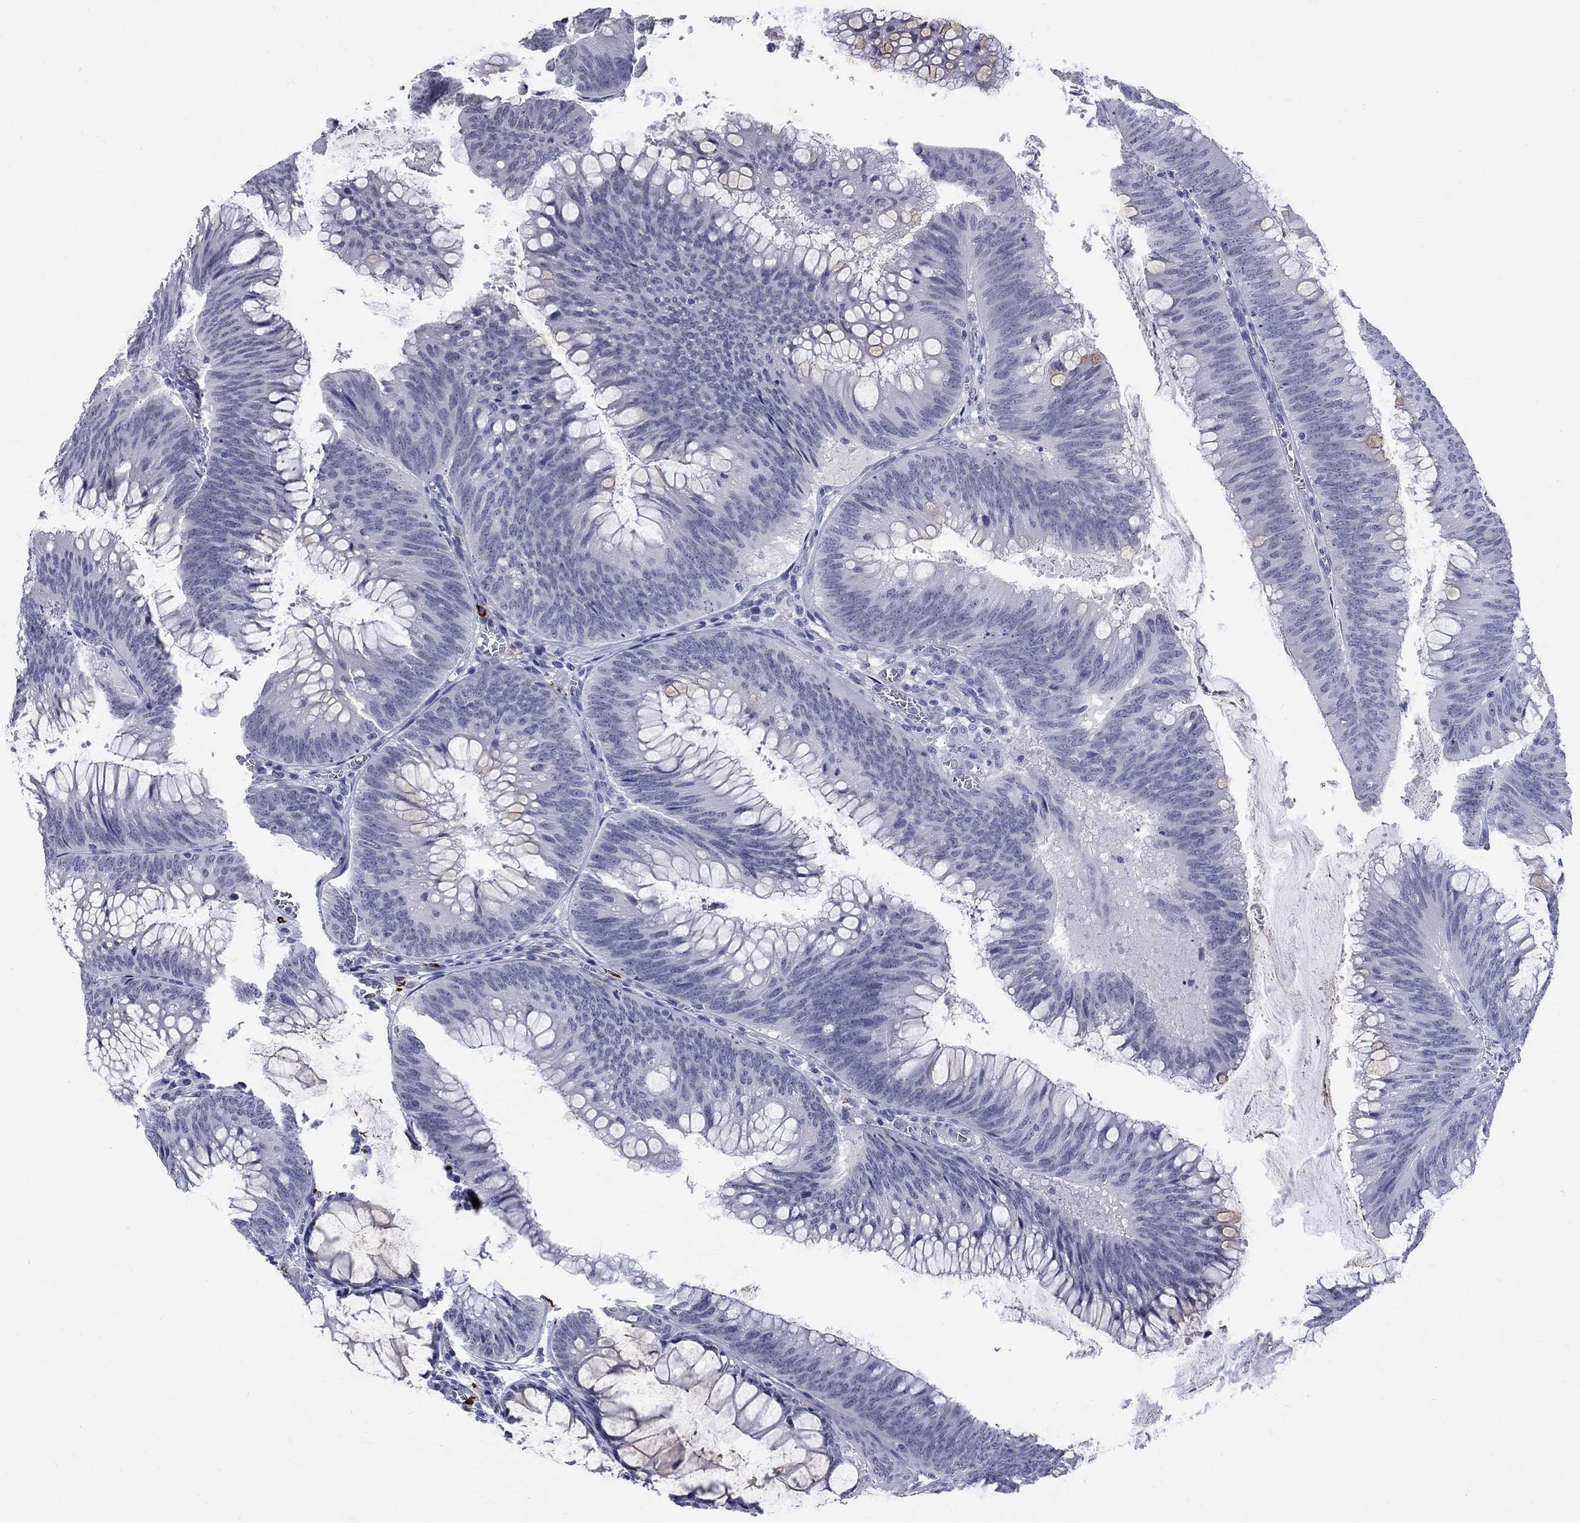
{"staining": {"intensity": "negative", "quantity": "none", "location": "none"}, "tissue": "colorectal cancer", "cell_type": "Tumor cells", "image_type": "cancer", "snomed": [{"axis": "morphology", "description": "Adenocarcinoma, NOS"}, {"axis": "topography", "description": "Rectum"}], "caption": "IHC of human colorectal adenocarcinoma exhibits no expression in tumor cells. (DAB (3,3'-diaminobenzidine) immunohistochemistry visualized using brightfield microscopy, high magnification).", "gene": "ECEL1", "patient": {"sex": "female", "age": 72}}